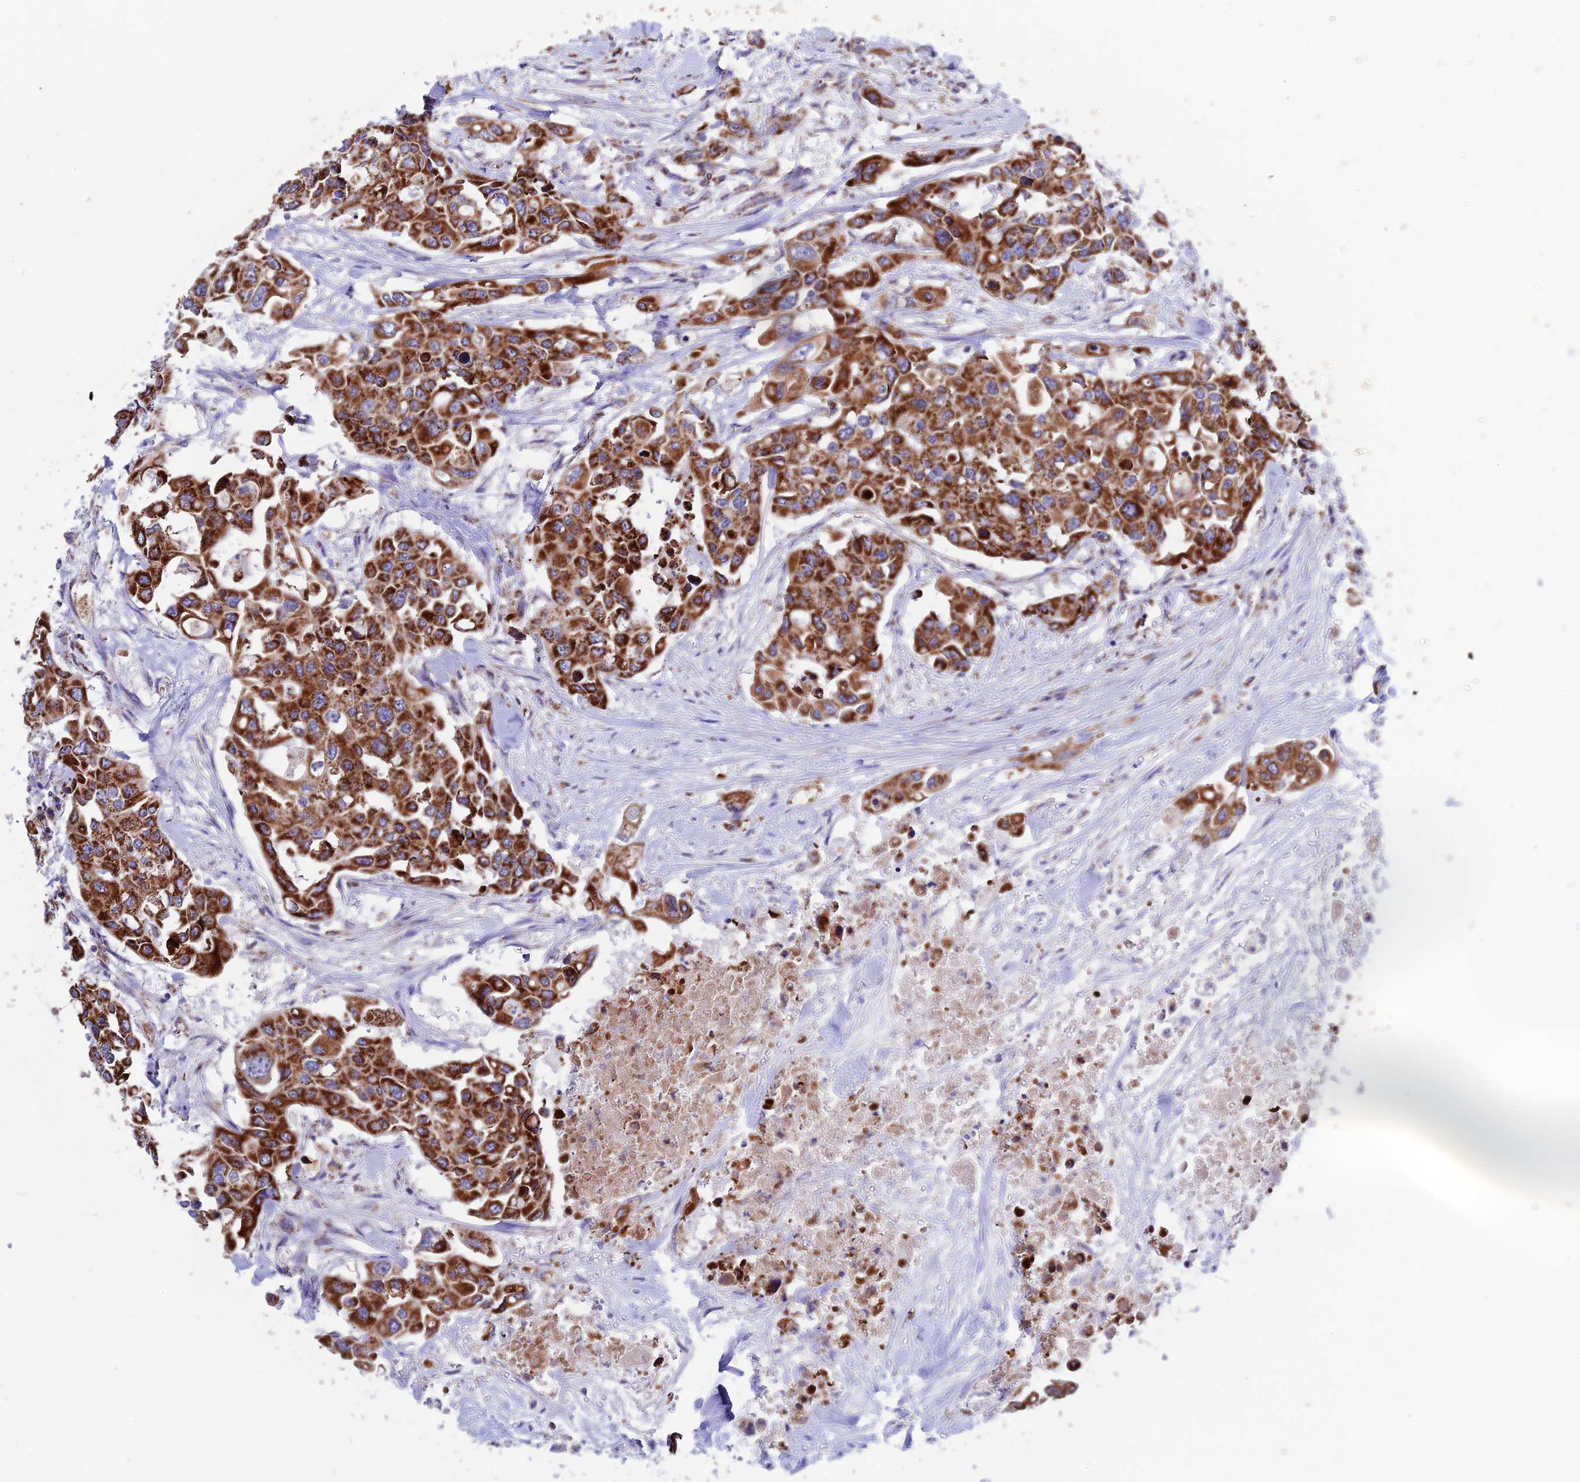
{"staining": {"intensity": "strong", "quantity": ">75%", "location": "cytoplasmic/membranous"}, "tissue": "colorectal cancer", "cell_type": "Tumor cells", "image_type": "cancer", "snomed": [{"axis": "morphology", "description": "Adenocarcinoma, NOS"}, {"axis": "topography", "description": "Colon"}], "caption": "Protein staining exhibits strong cytoplasmic/membranous expression in about >75% of tumor cells in adenocarcinoma (colorectal).", "gene": "MRPS34", "patient": {"sex": "male", "age": 77}}